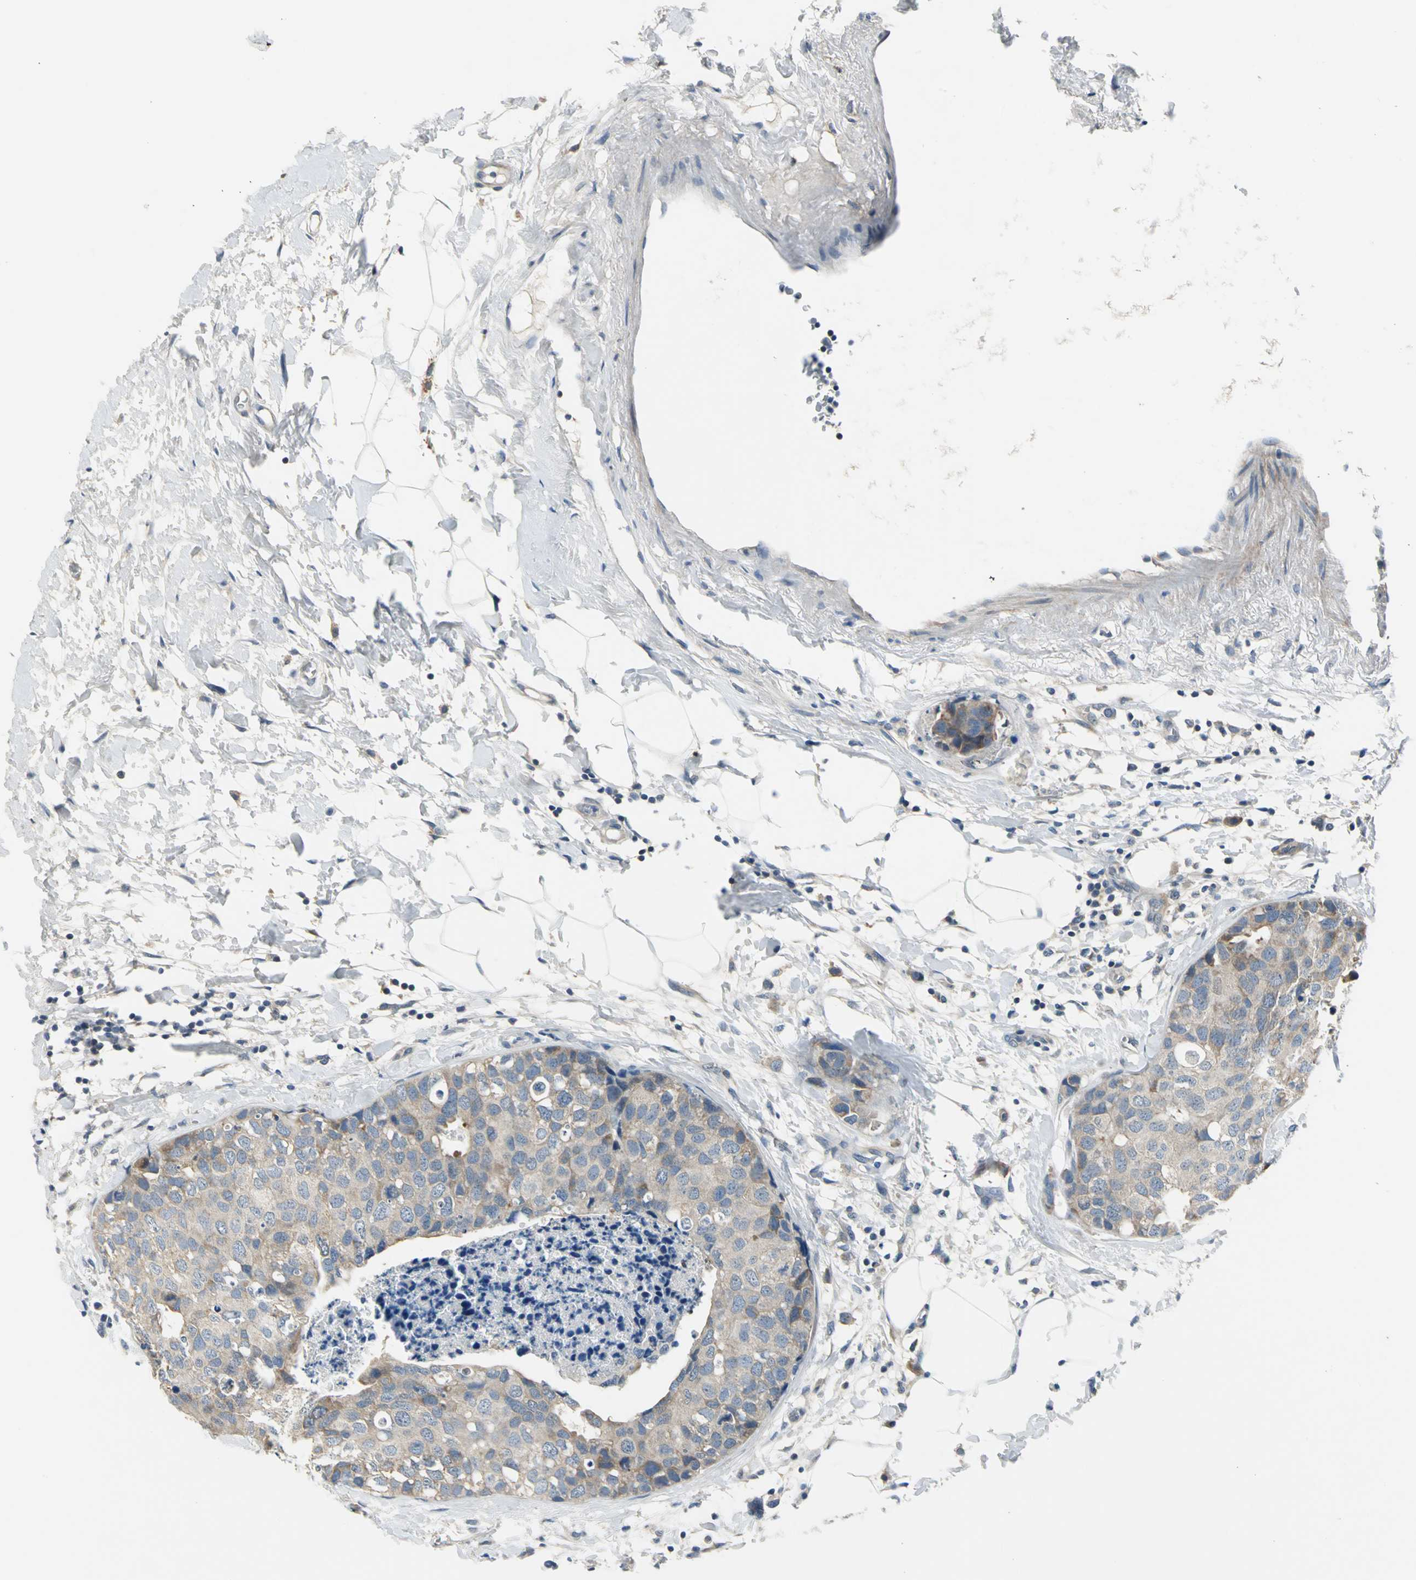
{"staining": {"intensity": "weak", "quantity": ">75%", "location": "cytoplasmic/membranous"}, "tissue": "breast cancer", "cell_type": "Tumor cells", "image_type": "cancer", "snomed": [{"axis": "morphology", "description": "Normal tissue, NOS"}, {"axis": "morphology", "description": "Duct carcinoma"}, {"axis": "topography", "description": "Breast"}], "caption": "IHC histopathology image of human breast cancer stained for a protein (brown), which reveals low levels of weak cytoplasmic/membranous positivity in about >75% of tumor cells.", "gene": "ZNF415", "patient": {"sex": "female", "age": 50}}